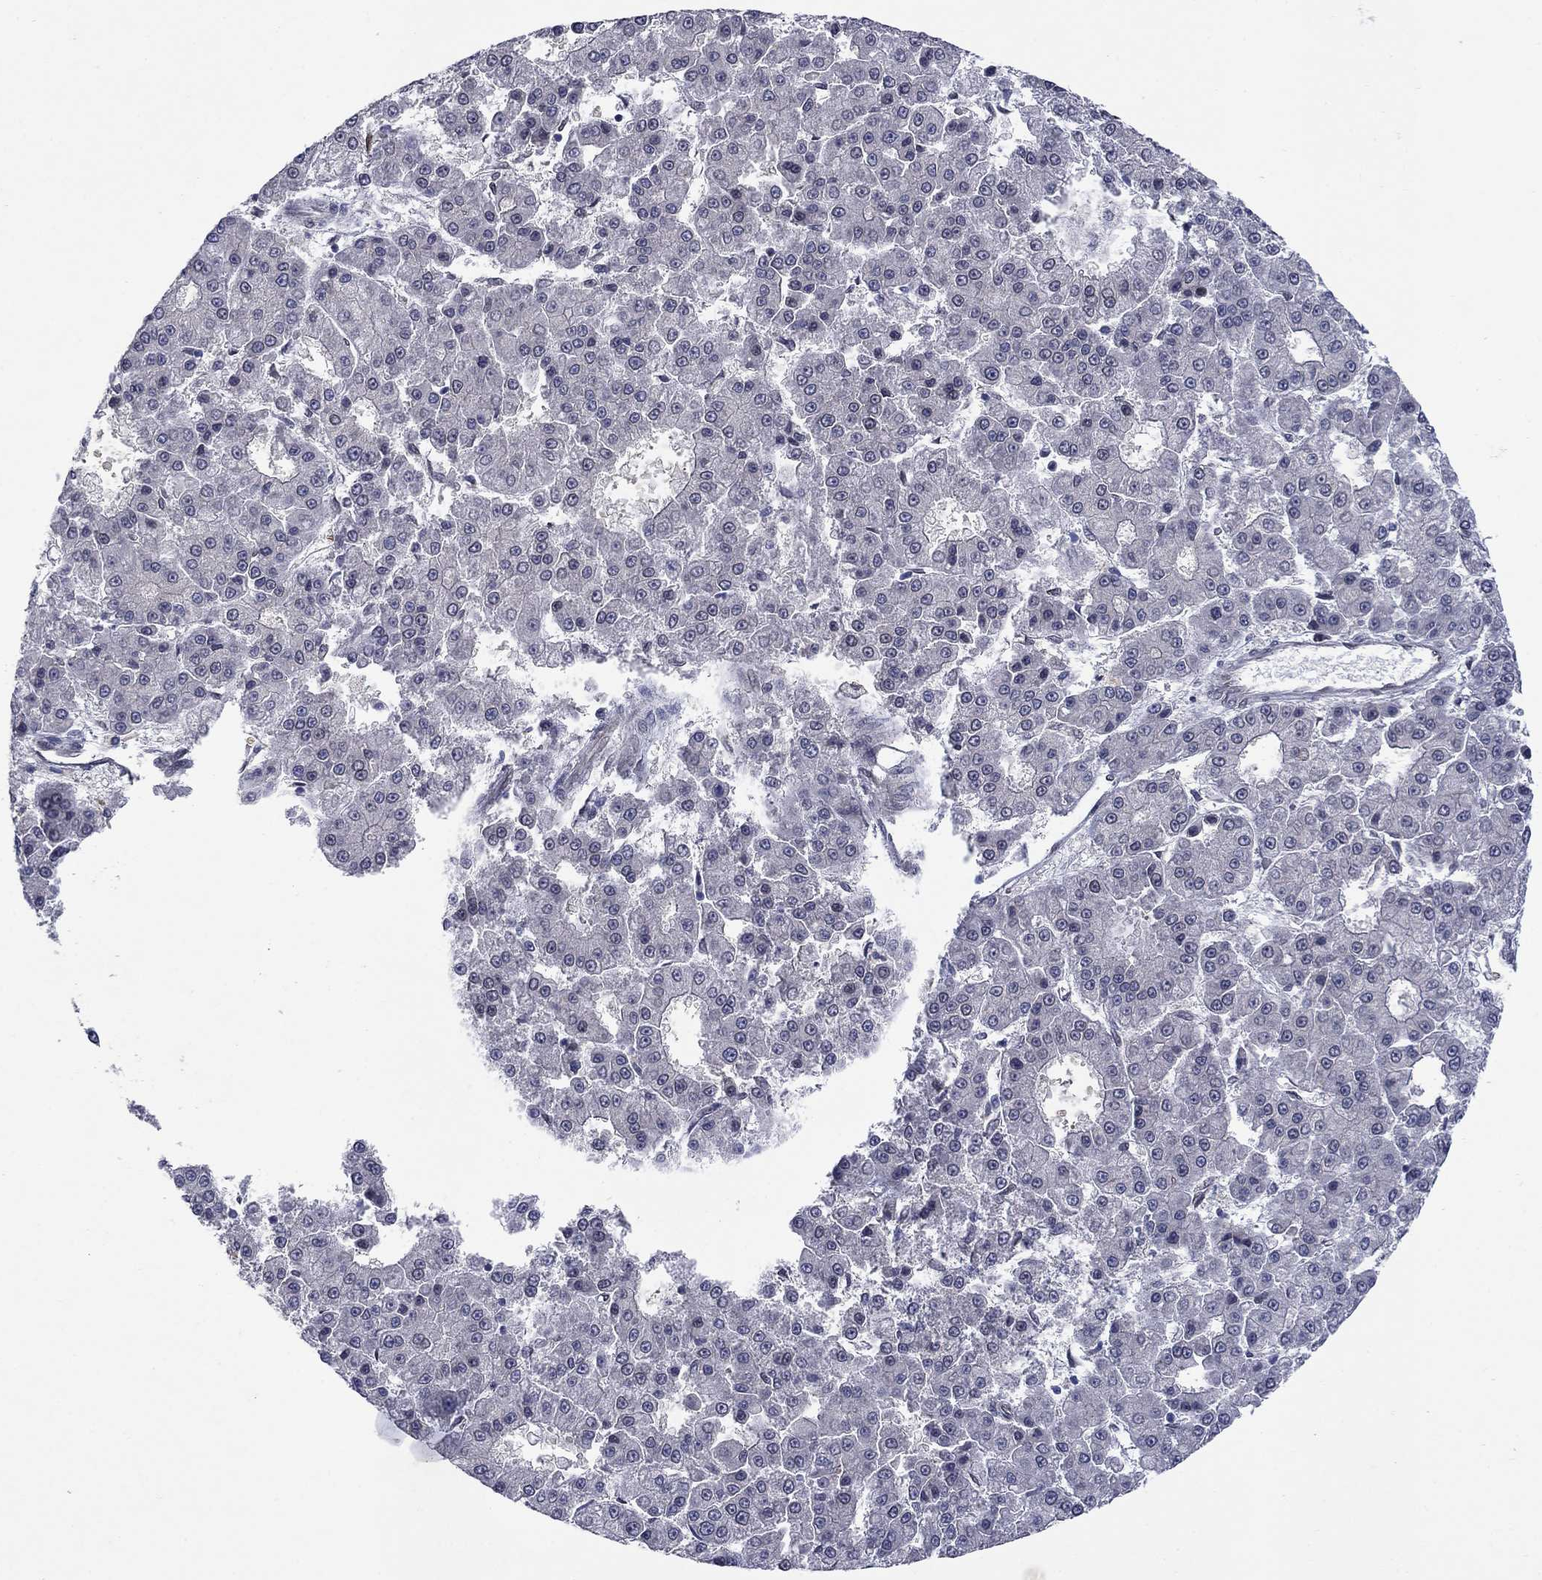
{"staining": {"intensity": "negative", "quantity": "none", "location": "none"}, "tissue": "liver cancer", "cell_type": "Tumor cells", "image_type": "cancer", "snomed": [{"axis": "morphology", "description": "Carcinoma, Hepatocellular, NOS"}, {"axis": "topography", "description": "Liver"}], "caption": "High magnification brightfield microscopy of hepatocellular carcinoma (liver) stained with DAB (brown) and counterstained with hematoxylin (blue): tumor cells show no significant expression.", "gene": "EMC9", "patient": {"sex": "male", "age": 70}}